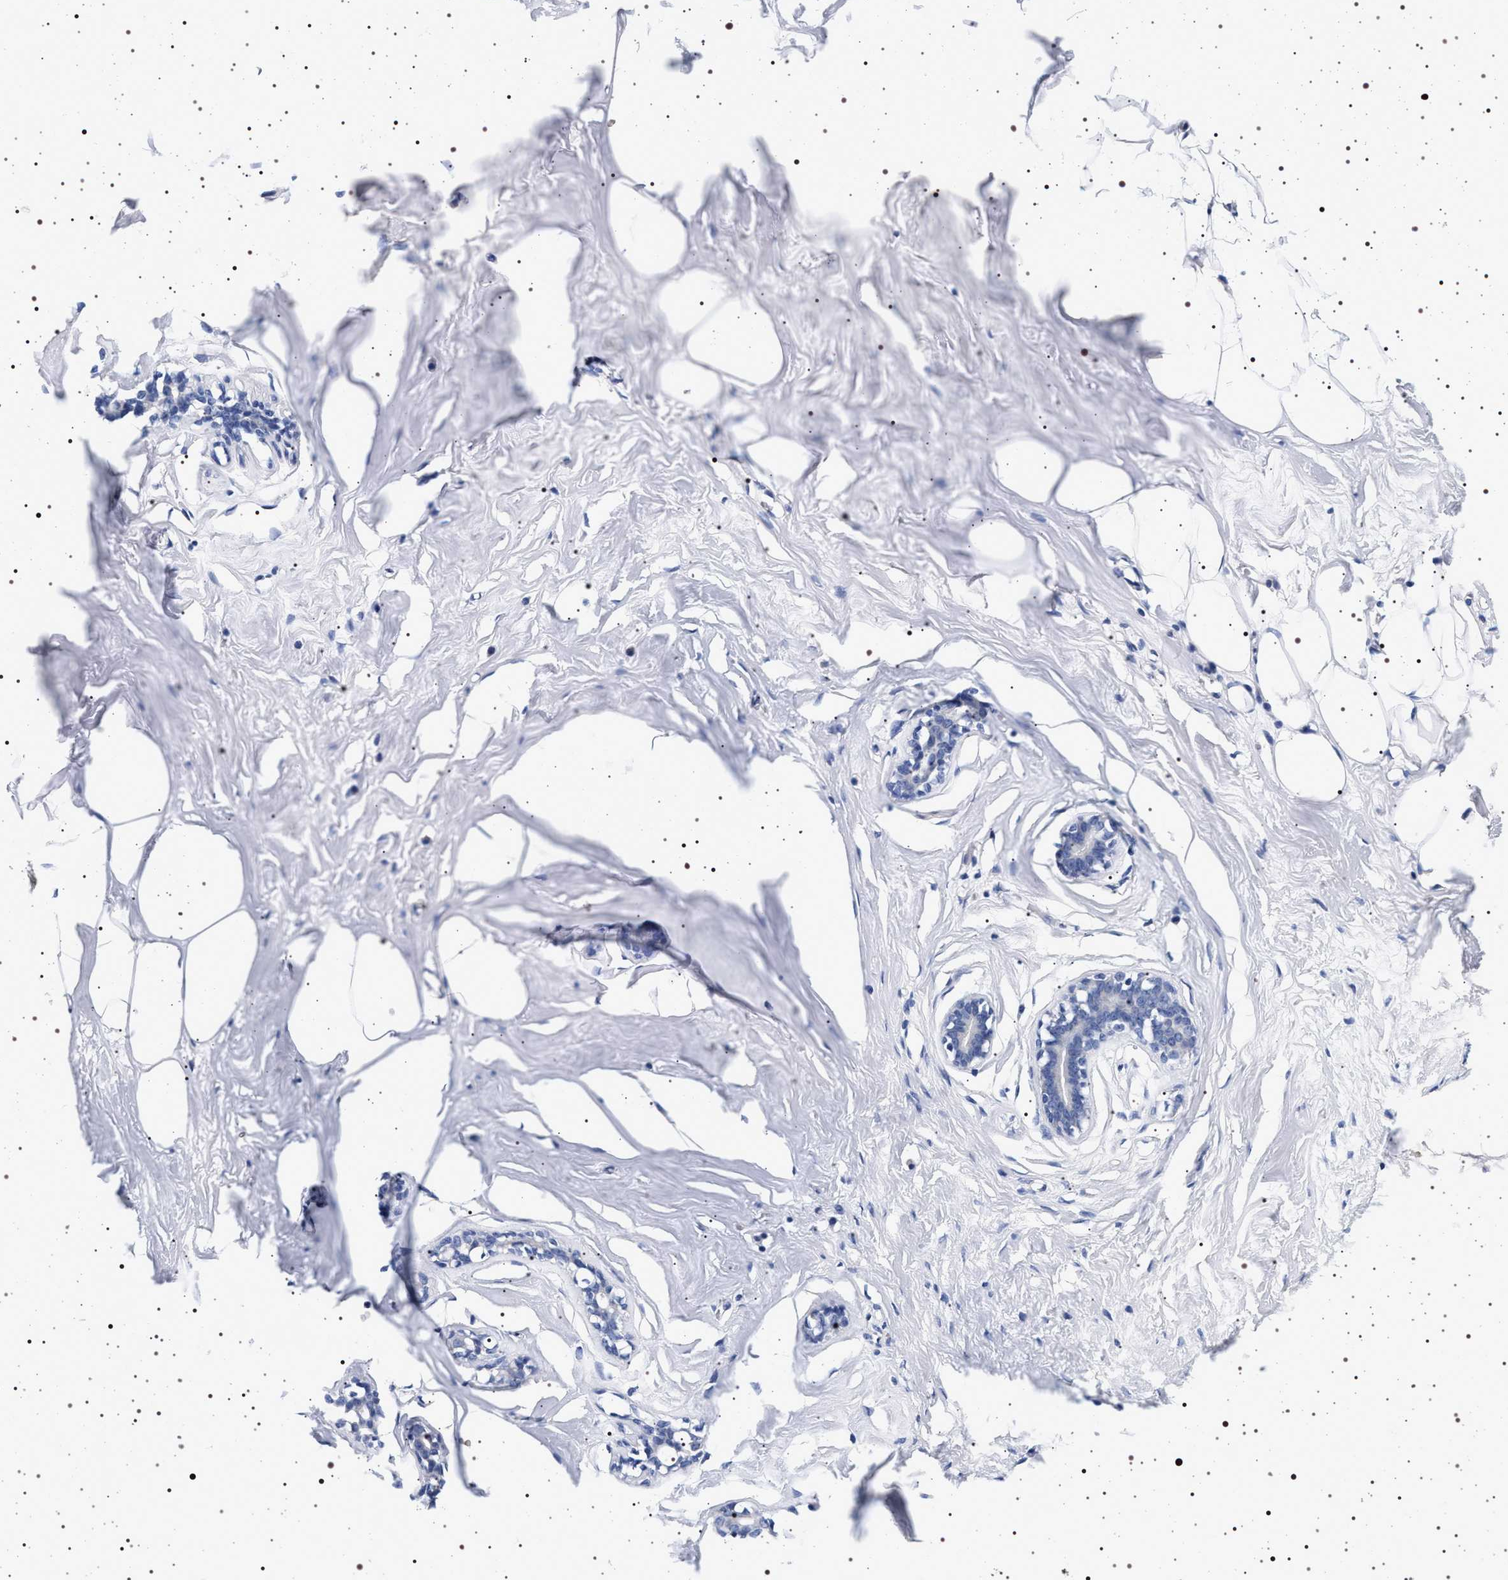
{"staining": {"intensity": "negative", "quantity": "none", "location": "none"}, "tissue": "adipose tissue", "cell_type": "Adipocytes", "image_type": "normal", "snomed": [{"axis": "morphology", "description": "Normal tissue, NOS"}, {"axis": "morphology", "description": "Fibrosis, NOS"}, {"axis": "topography", "description": "Breast"}, {"axis": "topography", "description": "Adipose tissue"}], "caption": "IHC photomicrograph of normal human adipose tissue stained for a protein (brown), which shows no positivity in adipocytes.", "gene": "HSD17B1", "patient": {"sex": "female", "age": 39}}